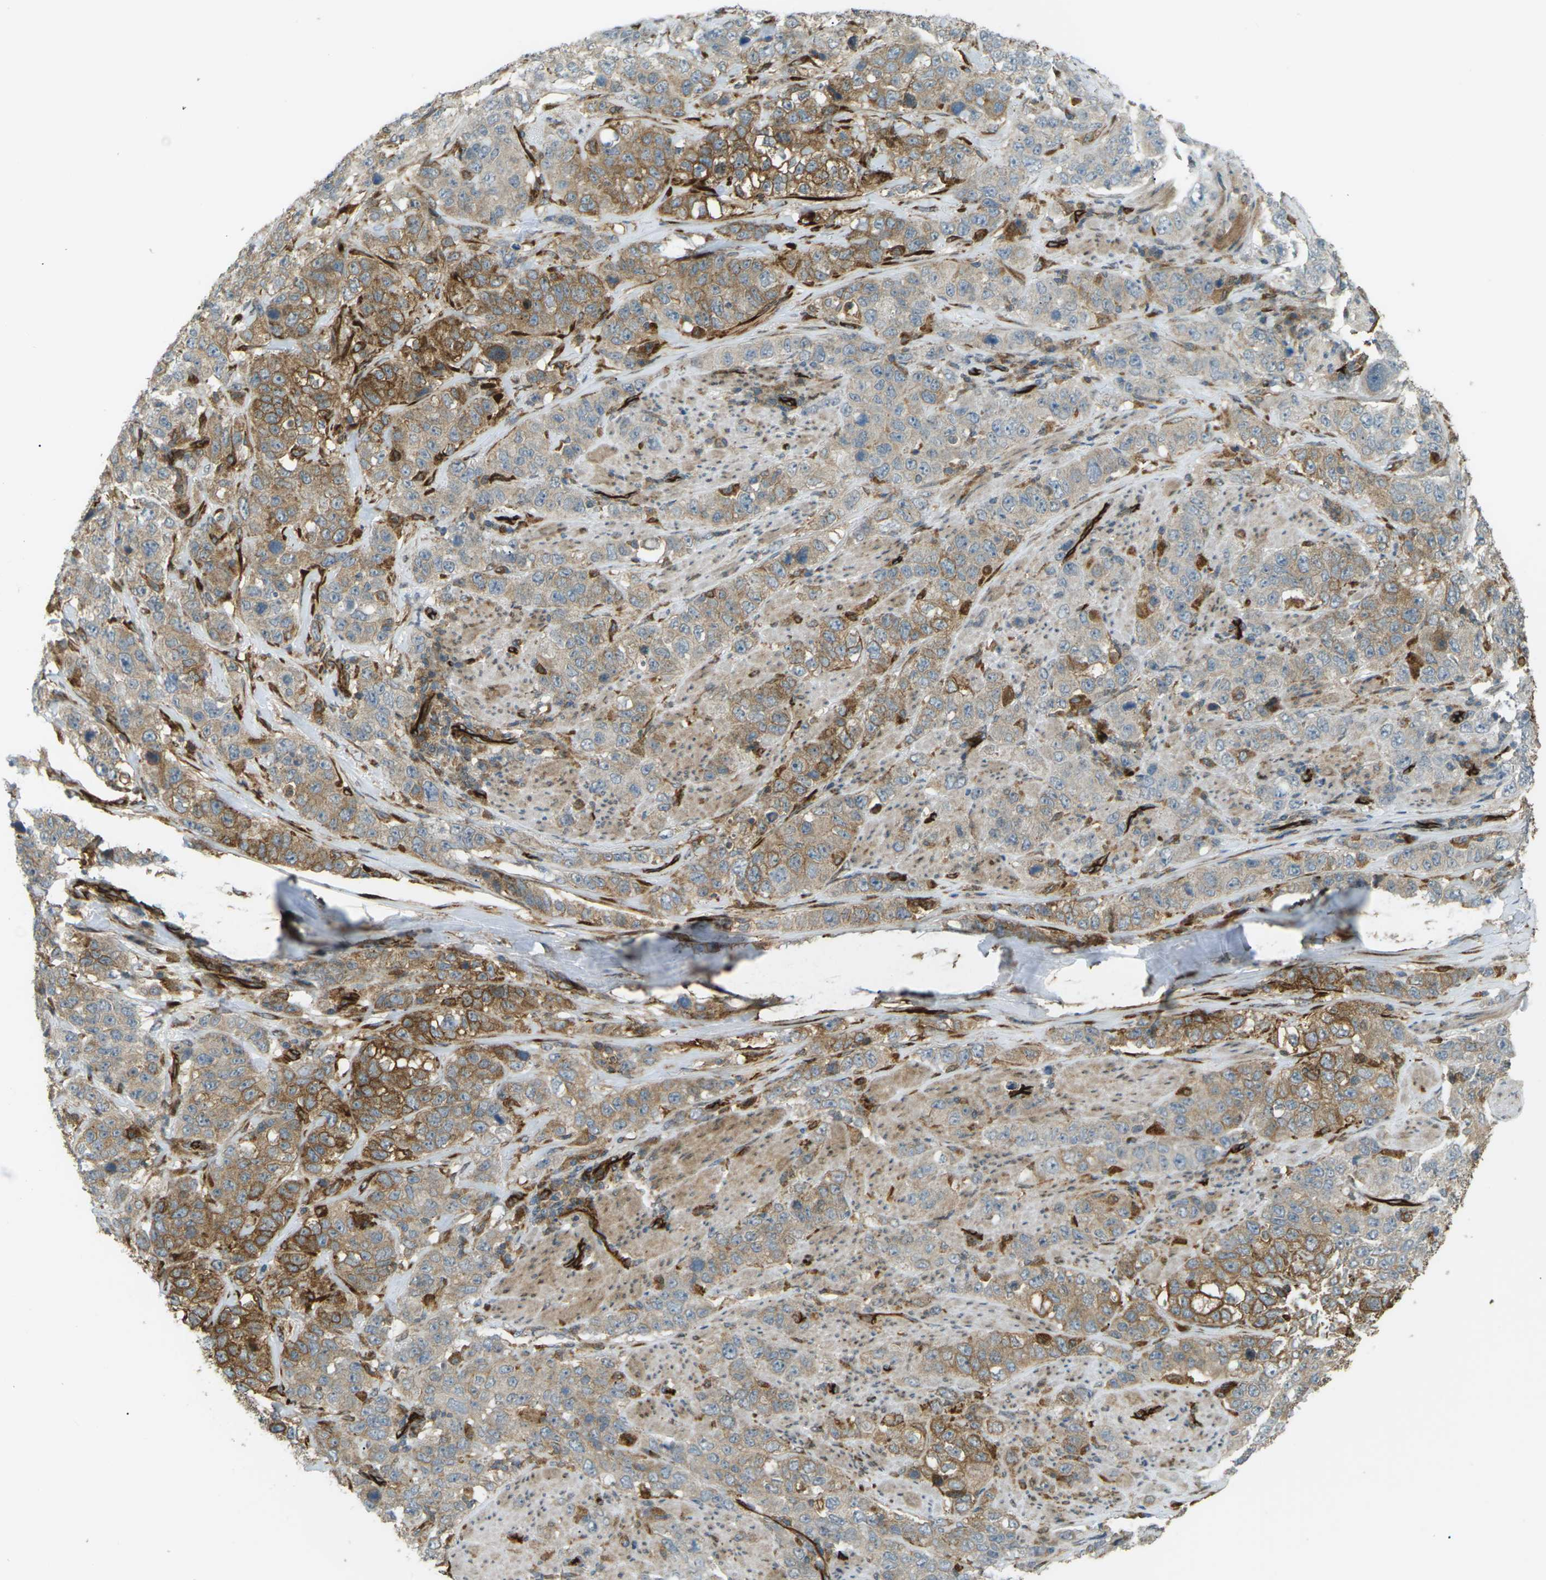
{"staining": {"intensity": "moderate", "quantity": "25%-75%", "location": "cytoplasmic/membranous"}, "tissue": "stomach cancer", "cell_type": "Tumor cells", "image_type": "cancer", "snomed": [{"axis": "morphology", "description": "Adenocarcinoma, NOS"}, {"axis": "topography", "description": "Stomach"}], "caption": "Stomach cancer stained with a protein marker shows moderate staining in tumor cells.", "gene": "S1PR1", "patient": {"sex": "male", "age": 48}}